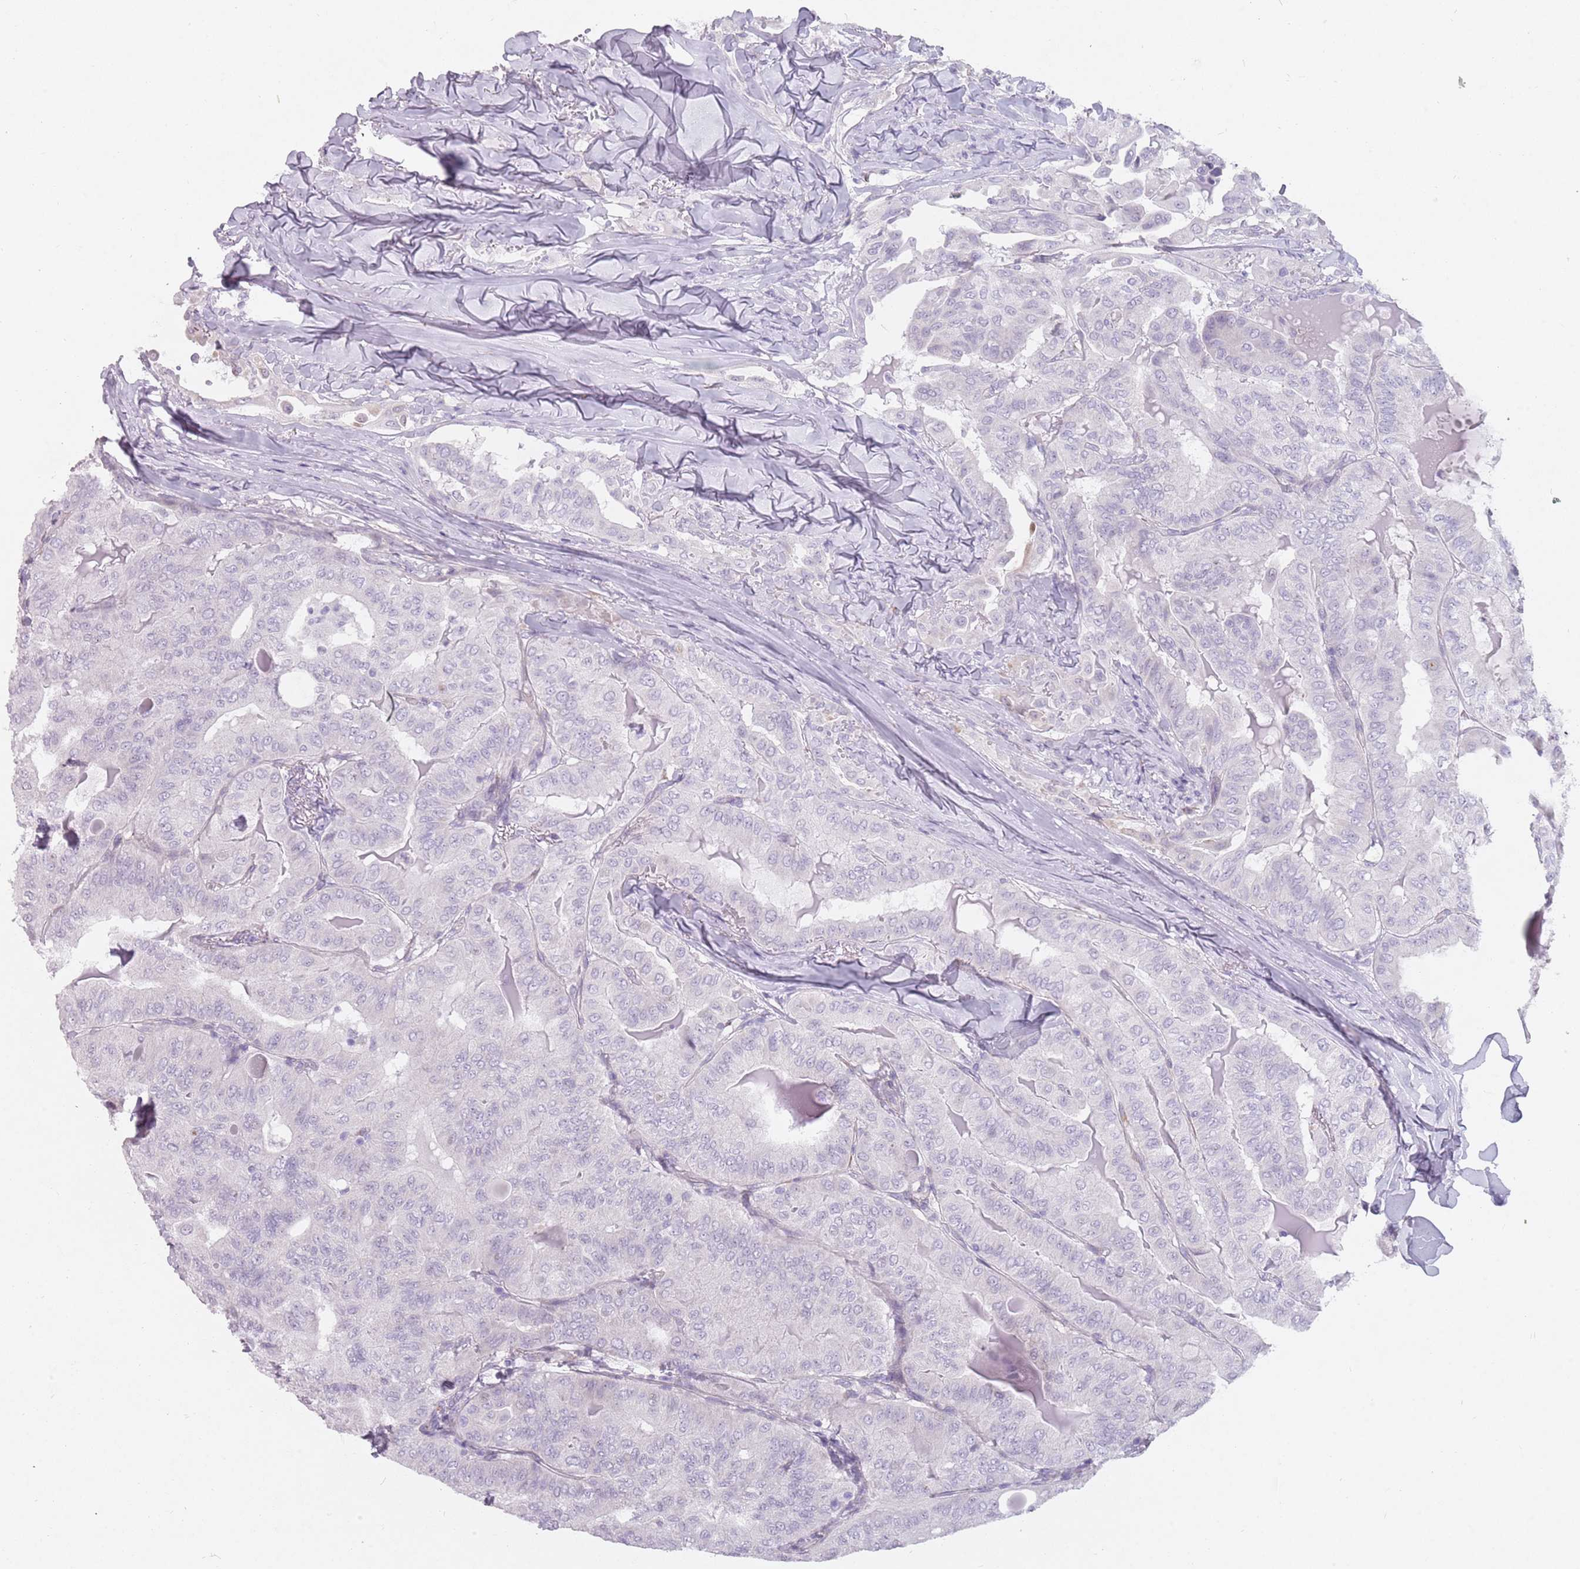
{"staining": {"intensity": "negative", "quantity": "none", "location": "none"}, "tissue": "thyroid cancer", "cell_type": "Tumor cells", "image_type": "cancer", "snomed": [{"axis": "morphology", "description": "Papillary adenocarcinoma, NOS"}, {"axis": "topography", "description": "Thyroid gland"}], "caption": "There is no significant positivity in tumor cells of papillary adenocarcinoma (thyroid).", "gene": "DDX4", "patient": {"sex": "female", "age": 68}}